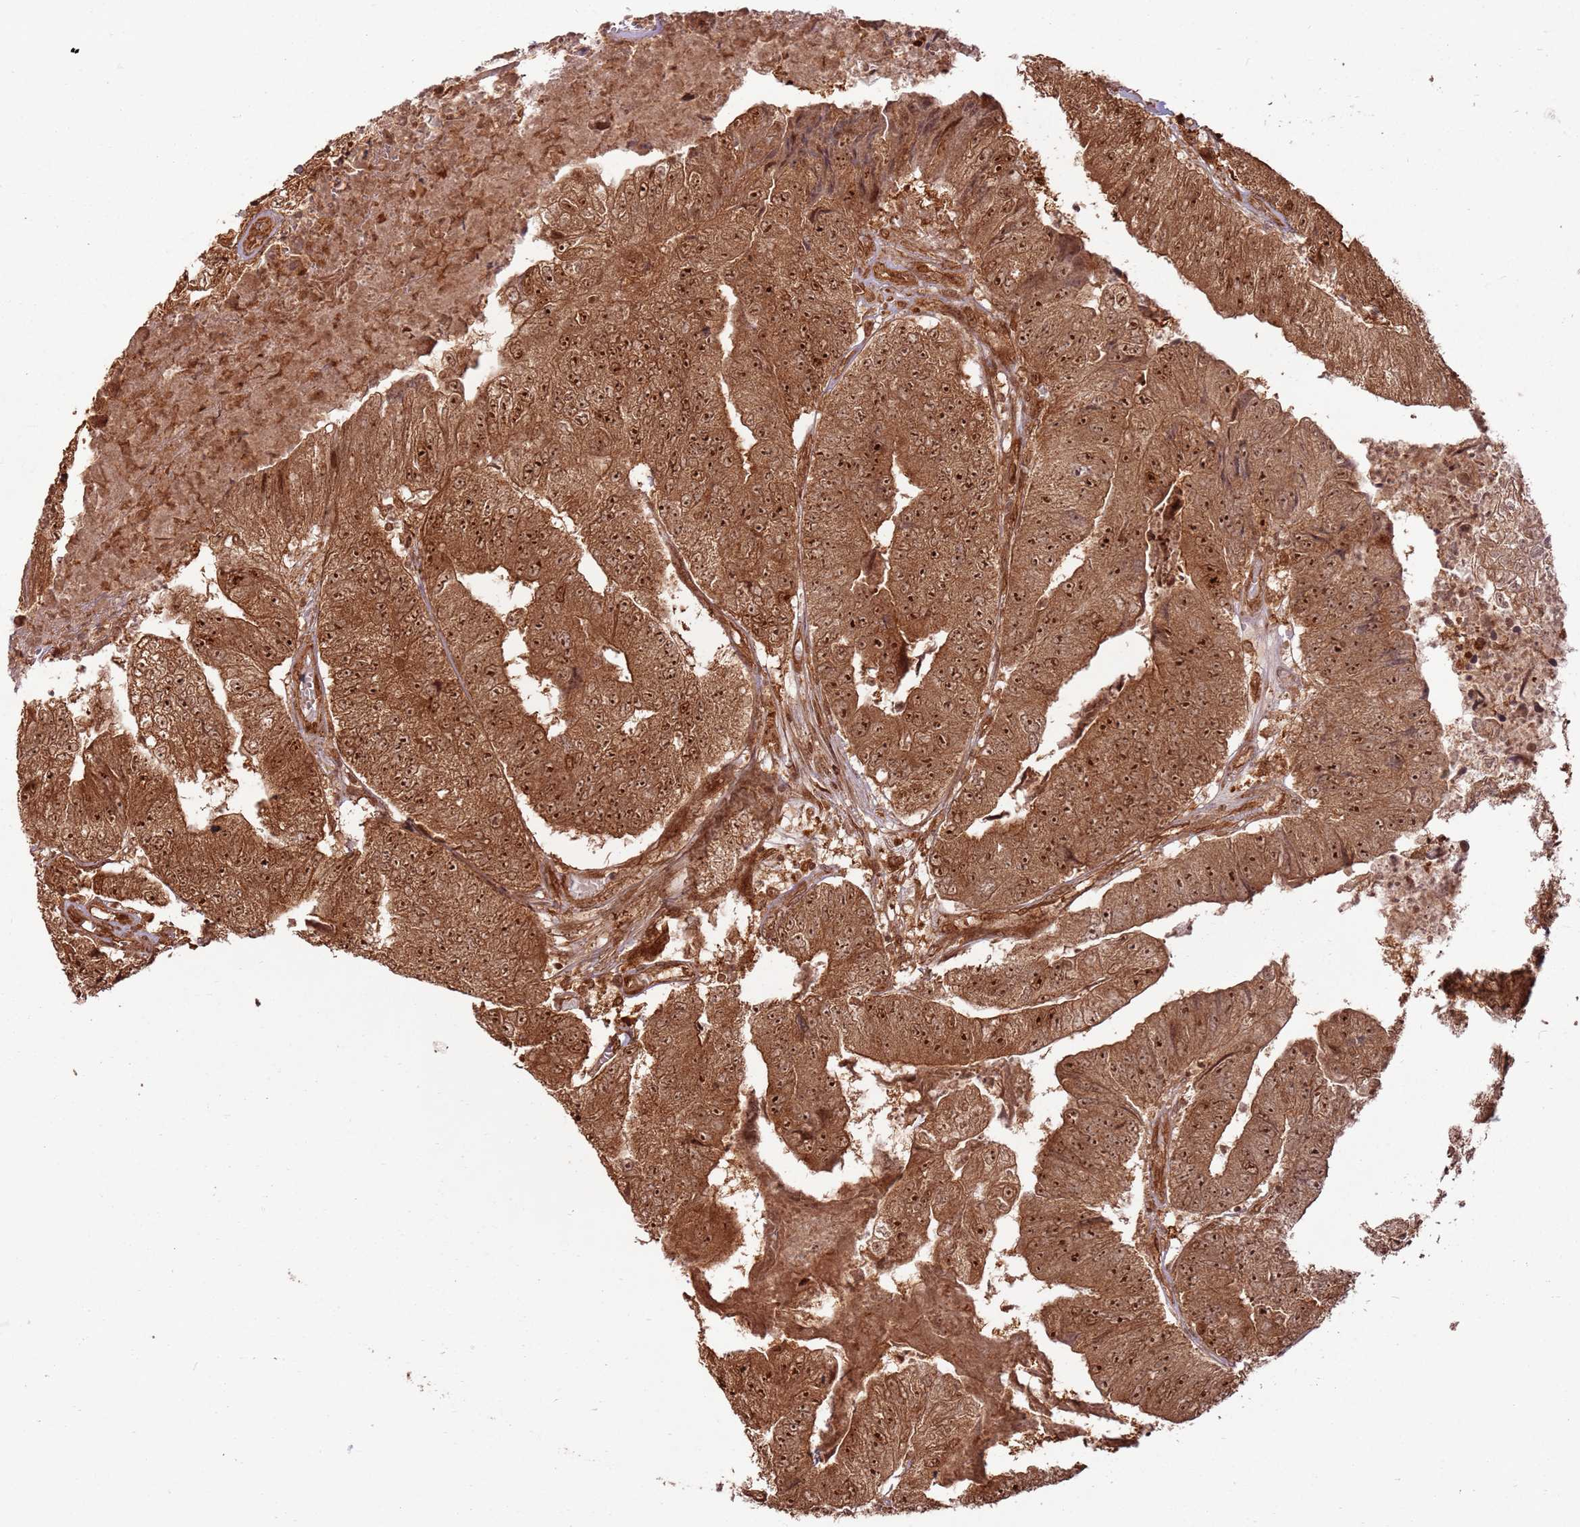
{"staining": {"intensity": "strong", "quantity": ">75%", "location": "cytoplasmic/membranous,nuclear"}, "tissue": "colorectal cancer", "cell_type": "Tumor cells", "image_type": "cancer", "snomed": [{"axis": "morphology", "description": "Adenocarcinoma, NOS"}, {"axis": "topography", "description": "Colon"}], "caption": "A high amount of strong cytoplasmic/membranous and nuclear expression is present in approximately >75% of tumor cells in colorectal cancer tissue.", "gene": "TBC1D13", "patient": {"sex": "female", "age": 67}}